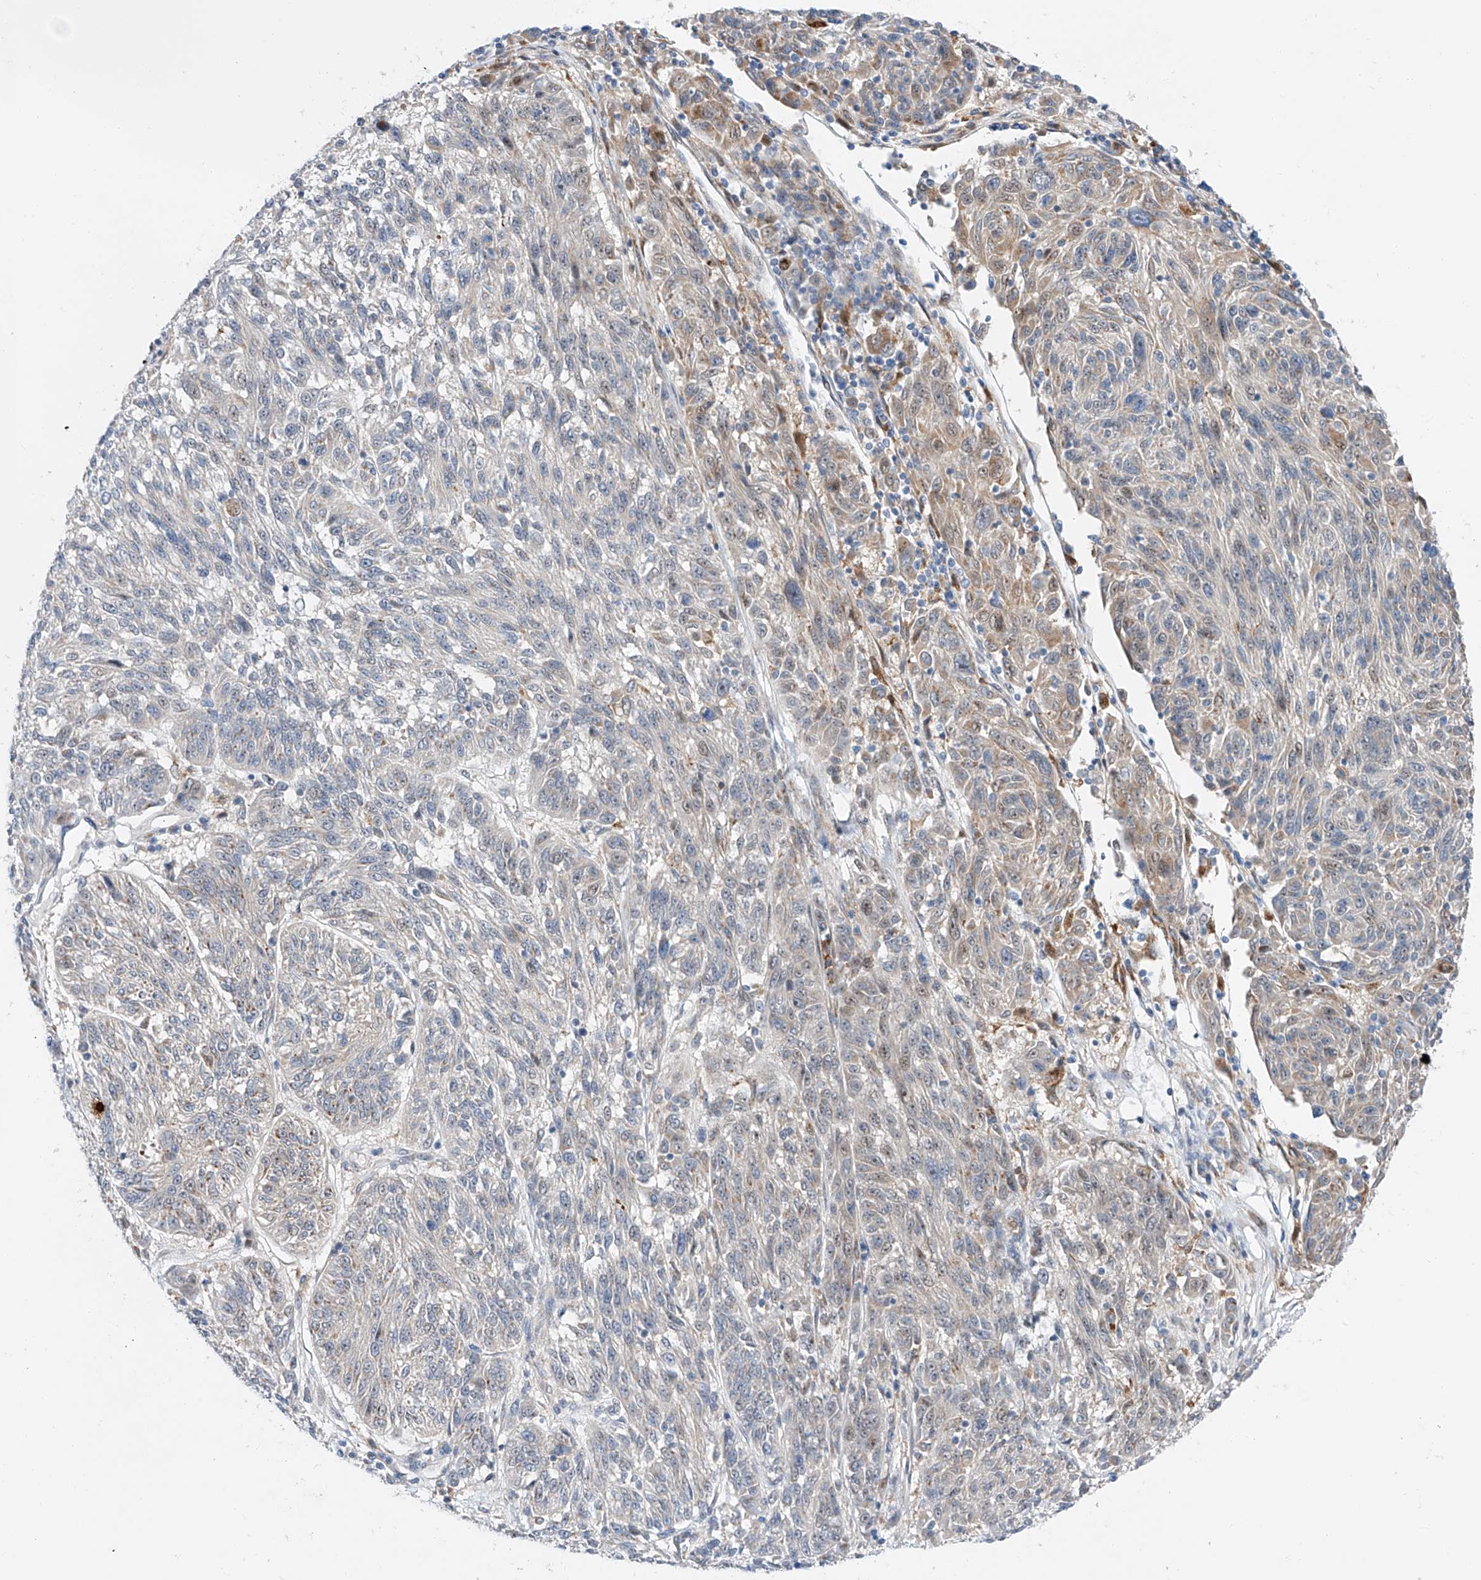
{"staining": {"intensity": "weak", "quantity": "<25%", "location": "cytoplasmic/membranous"}, "tissue": "melanoma", "cell_type": "Tumor cells", "image_type": "cancer", "snomed": [{"axis": "morphology", "description": "Malignant melanoma, NOS"}, {"axis": "topography", "description": "Skin"}], "caption": "This is an immunohistochemistry histopathology image of malignant melanoma. There is no staining in tumor cells.", "gene": "CLDND1", "patient": {"sex": "male", "age": 53}}